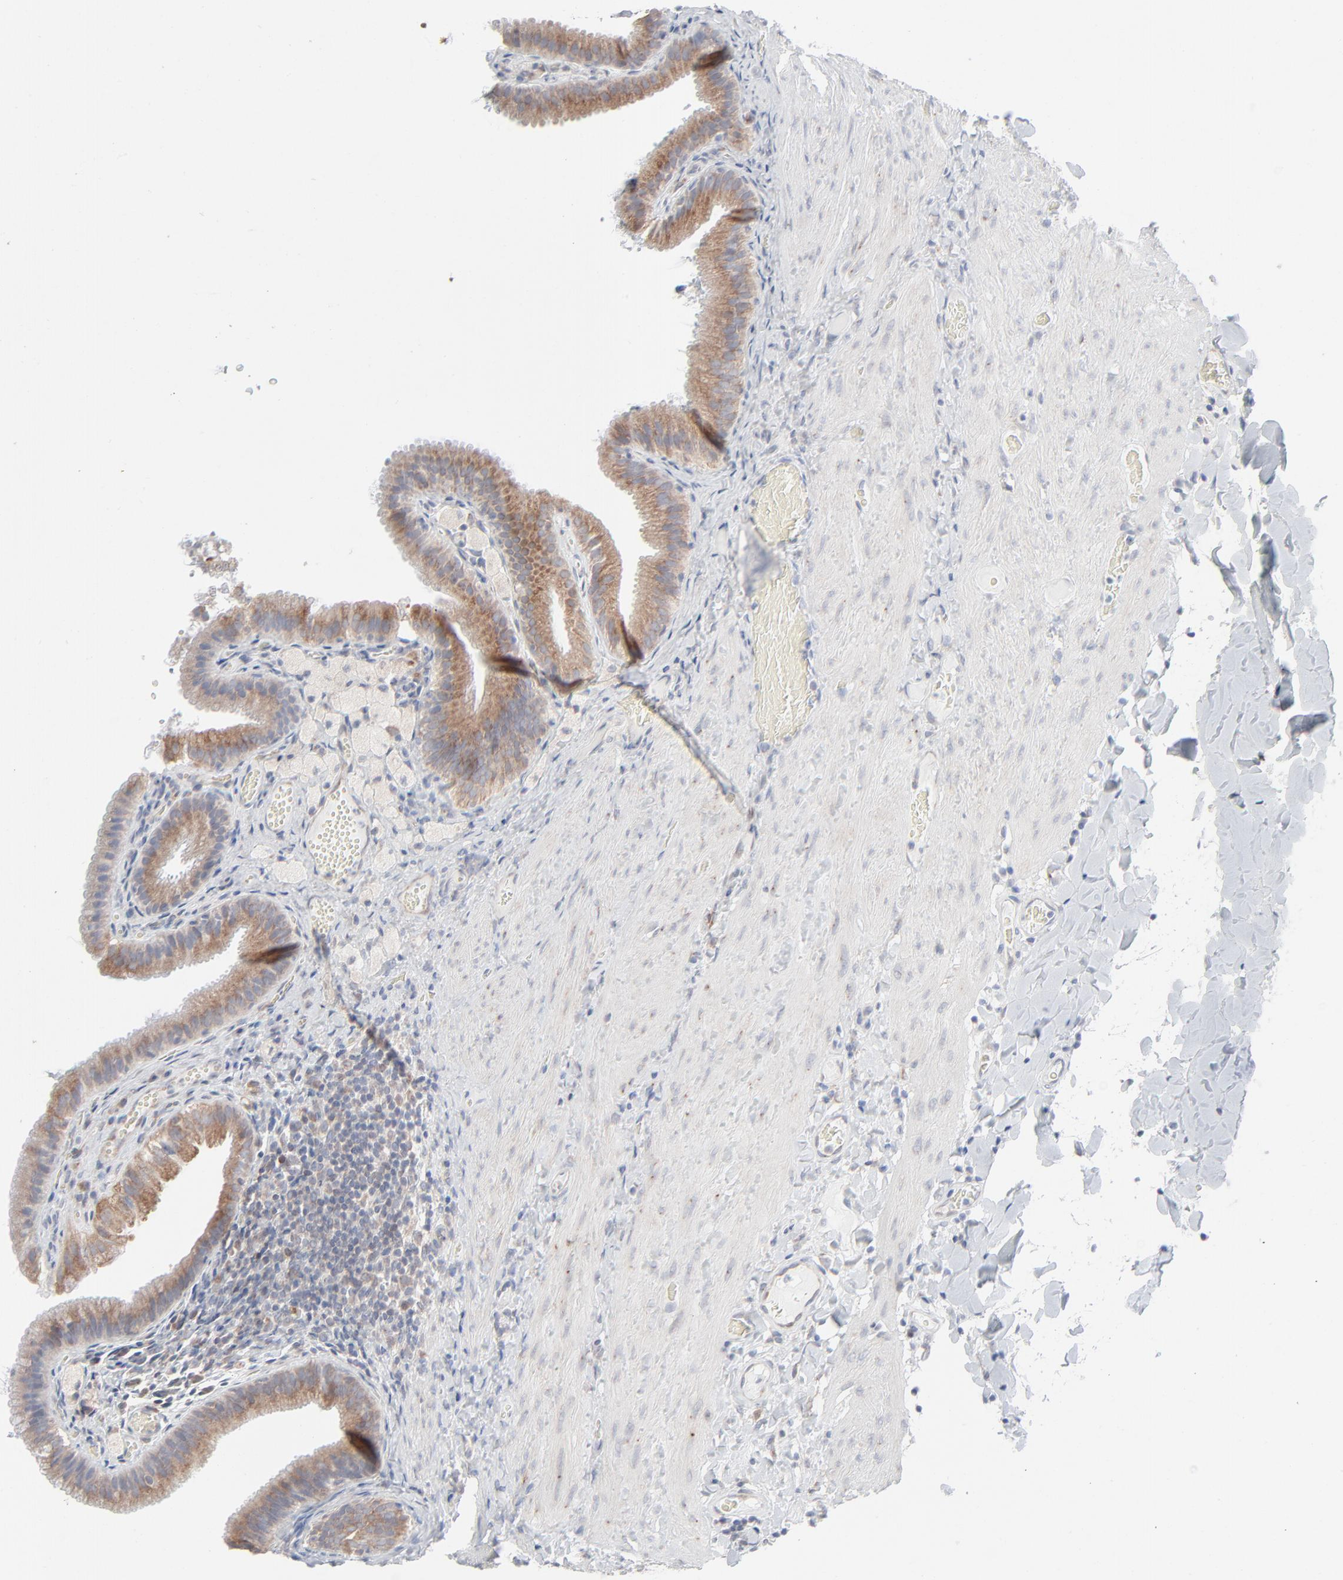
{"staining": {"intensity": "weak", "quantity": ">75%", "location": "cytoplasmic/membranous"}, "tissue": "gallbladder", "cell_type": "Glandular cells", "image_type": "normal", "snomed": [{"axis": "morphology", "description": "Normal tissue, NOS"}, {"axis": "topography", "description": "Gallbladder"}], "caption": "Immunohistochemical staining of unremarkable gallbladder demonstrates >75% levels of weak cytoplasmic/membranous protein positivity in about >75% of glandular cells. (DAB (3,3'-diaminobenzidine) = brown stain, brightfield microscopy at high magnification).", "gene": "KDSR", "patient": {"sex": "female", "age": 24}}